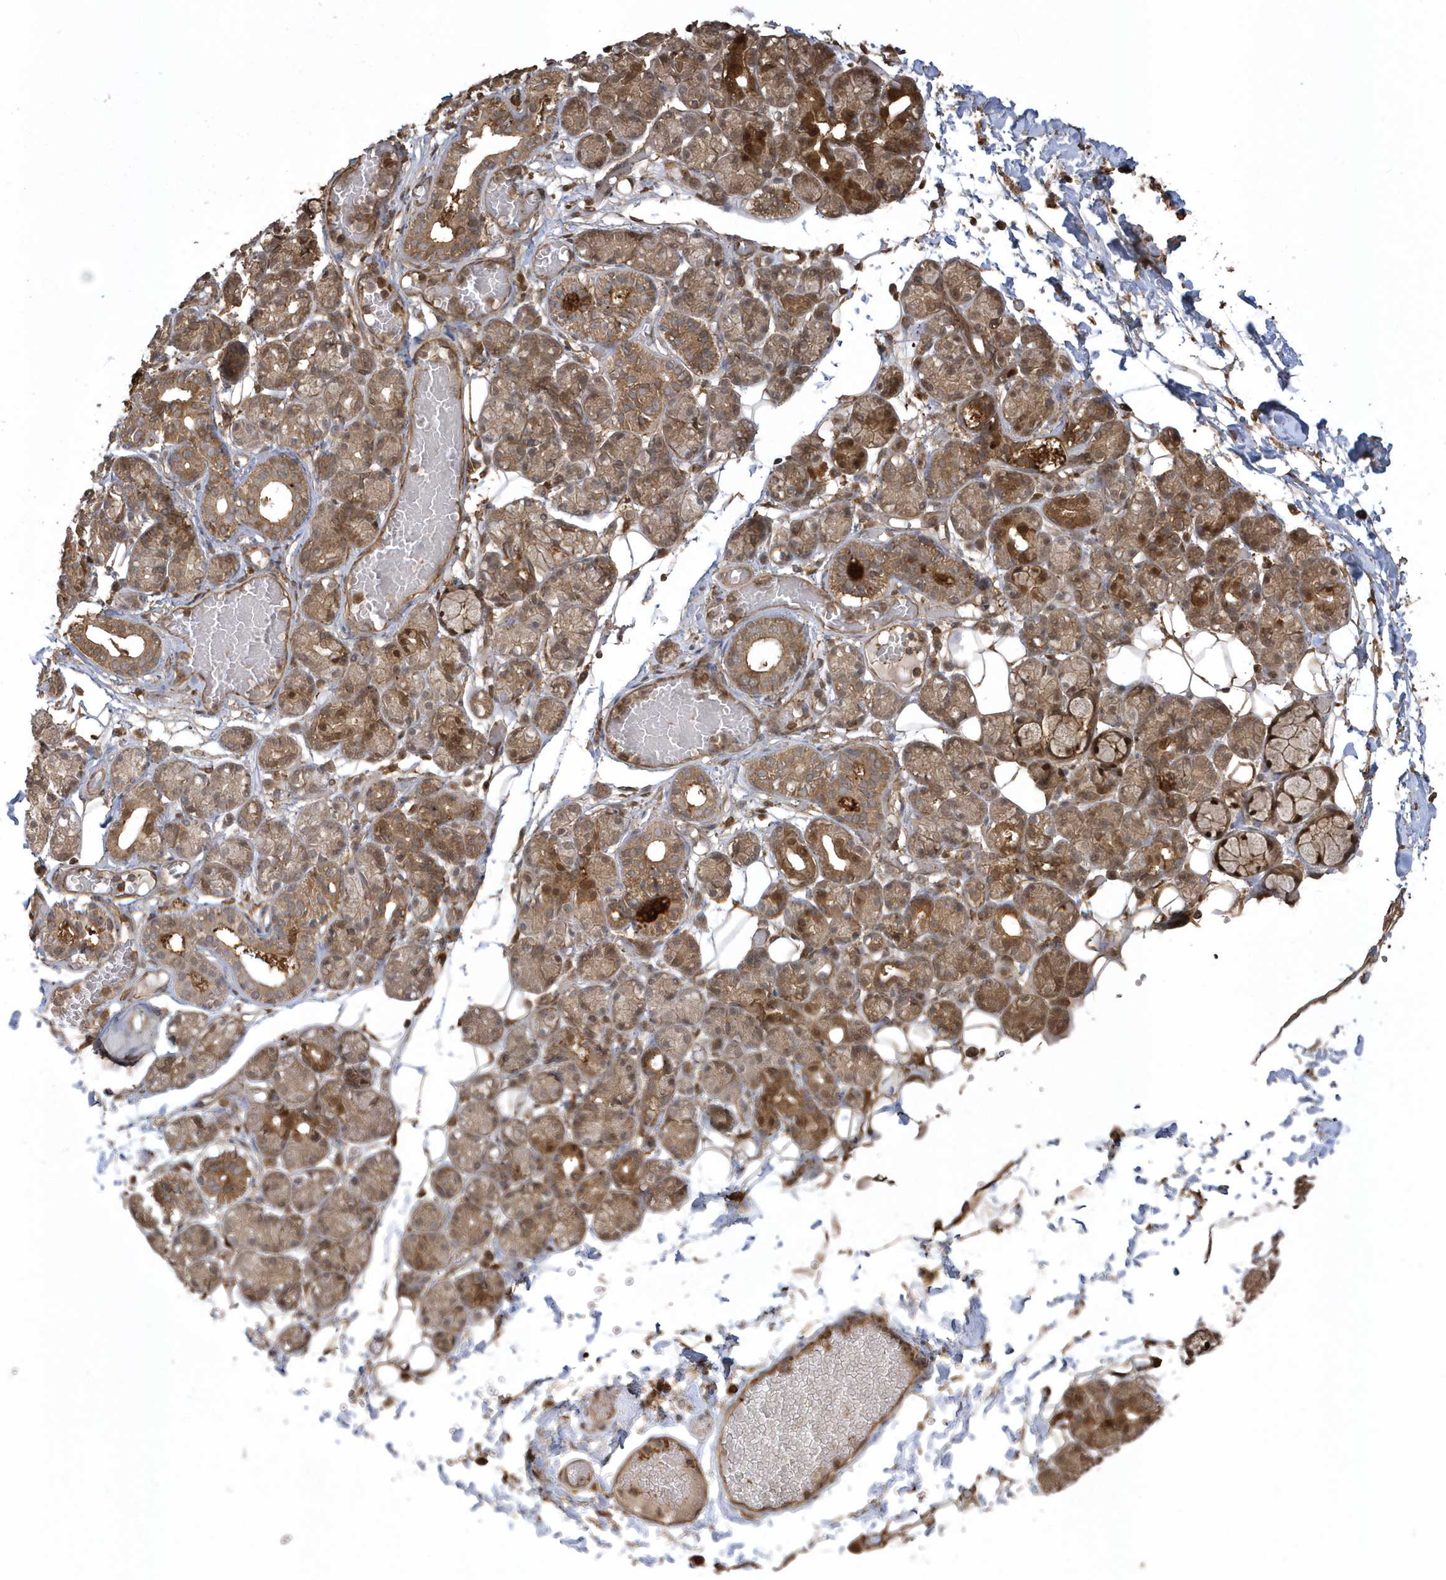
{"staining": {"intensity": "moderate", "quantity": "25%-75%", "location": "cytoplasmic/membranous,nuclear"}, "tissue": "salivary gland", "cell_type": "Glandular cells", "image_type": "normal", "snomed": [{"axis": "morphology", "description": "Normal tissue, NOS"}, {"axis": "topography", "description": "Salivary gland"}], "caption": "Immunohistochemistry (IHC) histopathology image of unremarkable salivary gland: salivary gland stained using immunohistochemistry shows medium levels of moderate protein expression localized specifically in the cytoplasmic/membranous,nuclear of glandular cells, appearing as a cytoplasmic/membranous,nuclear brown color.", "gene": "HNMT", "patient": {"sex": "male", "age": 63}}